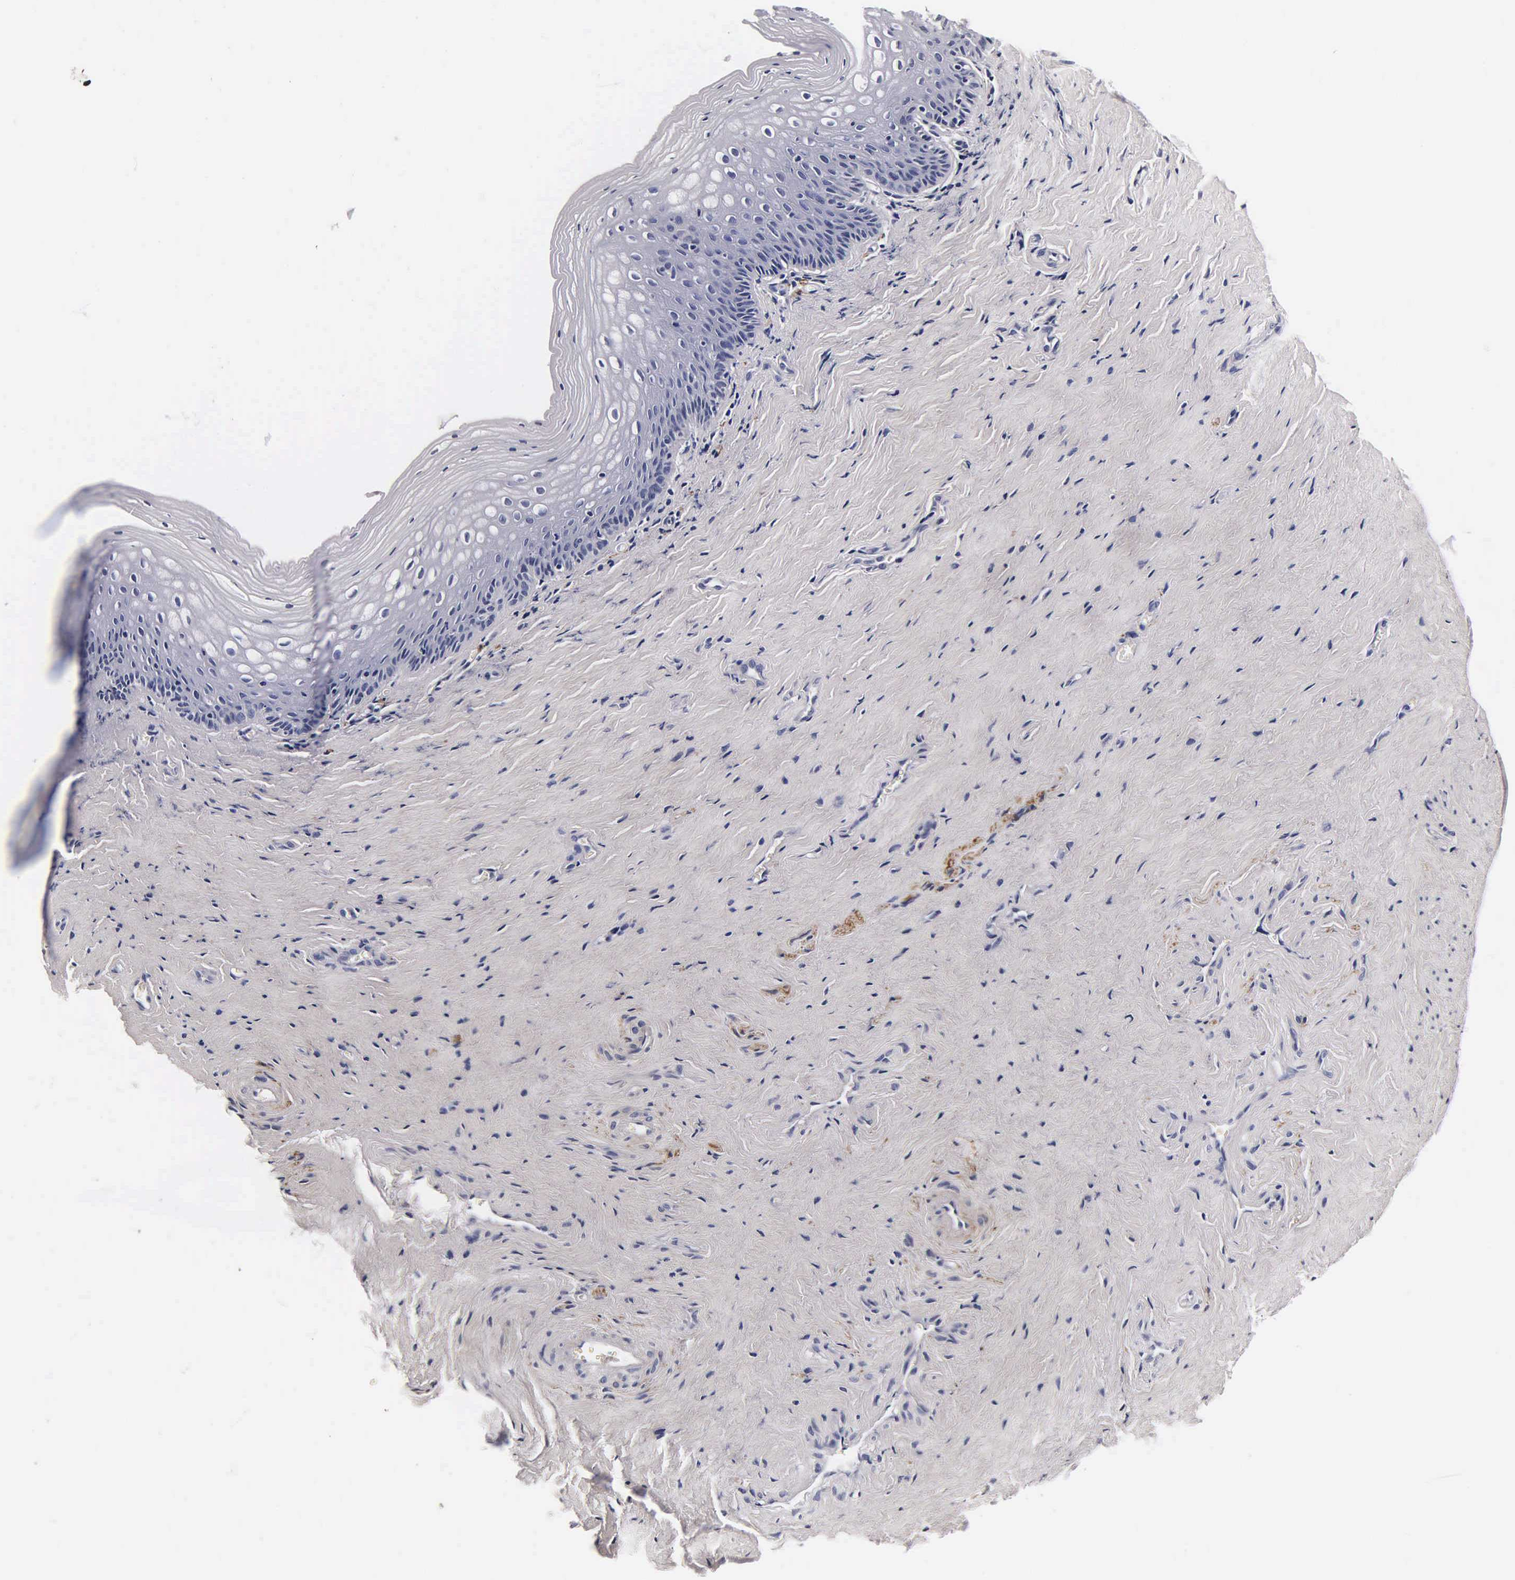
{"staining": {"intensity": "negative", "quantity": "none", "location": "none"}, "tissue": "vagina", "cell_type": "Squamous epithelial cells", "image_type": "normal", "snomed": [{"axis": "morphology", "description": "Normal tissue, NOS"}, {"axis": "topography", "description": "Vagina"}], "caption": "Immunohistochemistry (IHC) micrograph of normal vagina: vagina stained with DAB reveals no significant protein expression in squamous epithelial cells. (Stains: DAB immunohistochemistry (IHC) with hematoxylin counter stain, Microscopy: brightfield microscopy at high magnification).", "gene": "ENO2", "patient": {"sex": "female", "age": 46}}